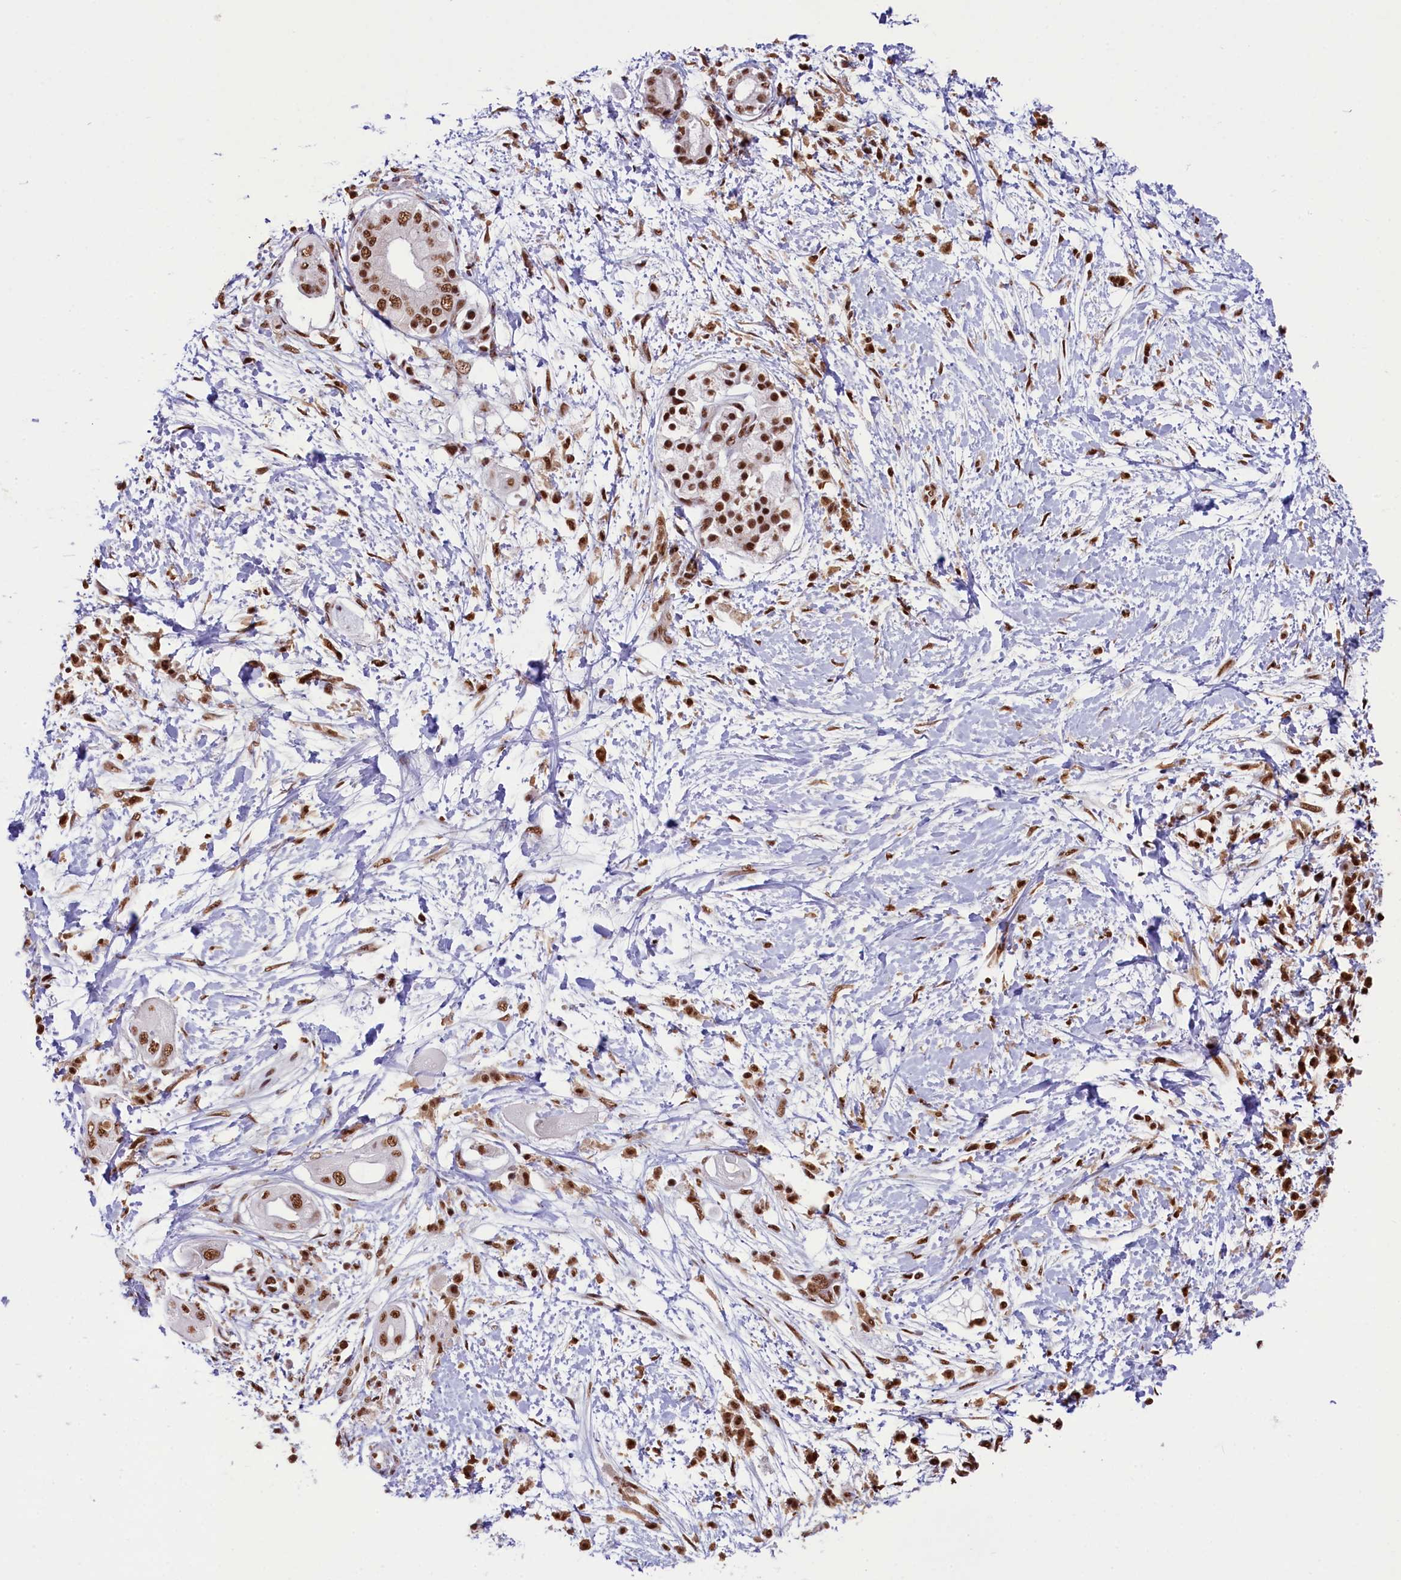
{"staining": {"intensity": "strong", "quantity": ">75%", "location": "nuclear"}, "tissue": "pancreatic cancer", "cell_type": "Tumor cells", "image_type": "cancer", "snomed": [{"axis": "morphology", "description": "Adenocarcinoma, NOS"}, {"axis": "topography", "description": "Pancreas"}], "caption": "IHC of human pancreatic adenocarcinoma shows high levels of strong nuclear positivity in approximately >75% of tumor cells.", "gene": "SNRPD2", "patient": {"sex": "male", "age": 68}}